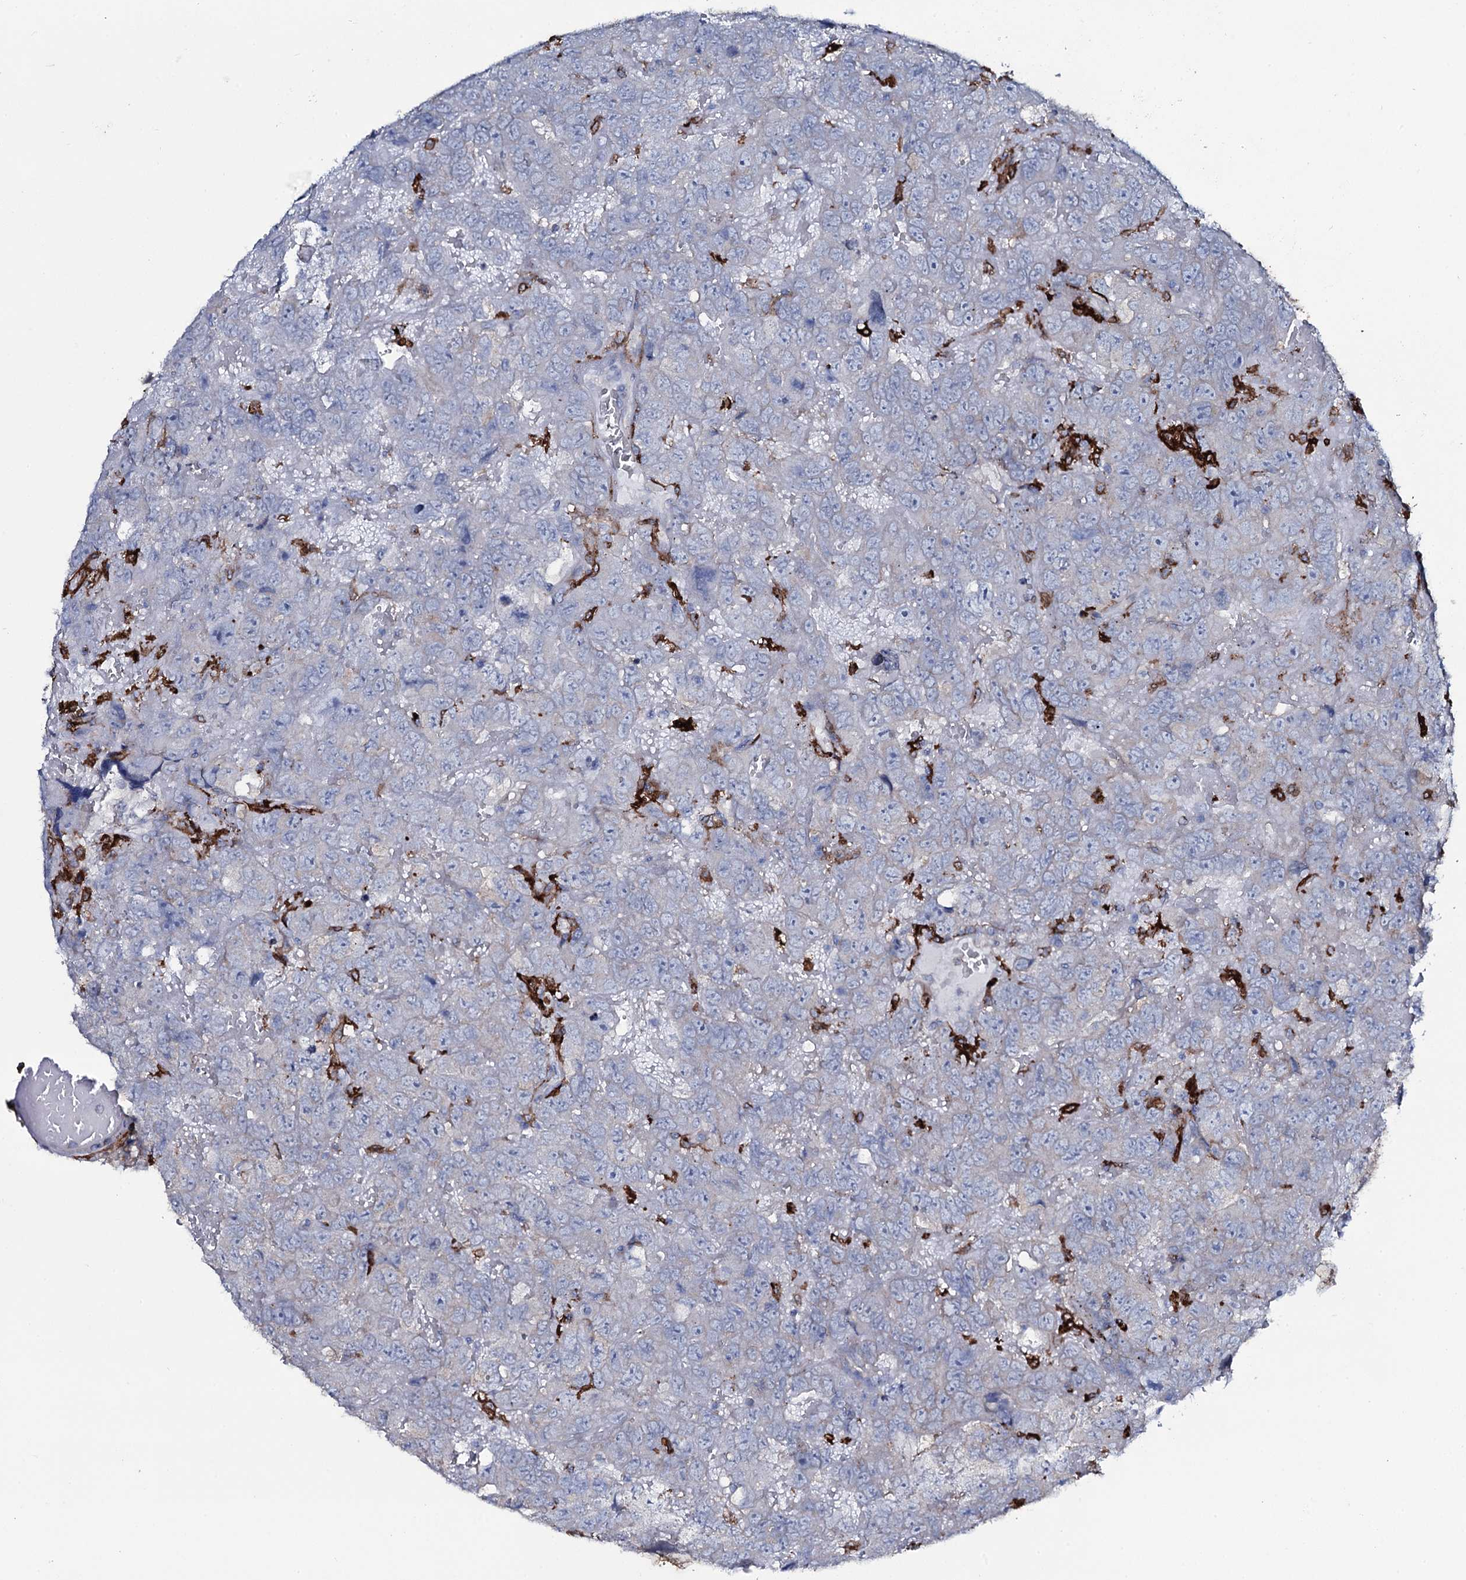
{"staining": {"intensity": "negative", "quantity": "none", "location": "none"}, "tissue": "testis cancer", "cell_type": "Tumor cells", "image_type": "cancer", "snomed": [{"axis": "morphology", "description": "Carcinoma, Embryonal, NOS"}, {"axis": "topography", "description": "Testis"}], "caption": "Photomicrograph shows no significant protein staining in tumor cells of testis cancer (embryonal carcinoma).", "gene": "OSBPL2", "patient": {"sex": "male", "age": 45}}